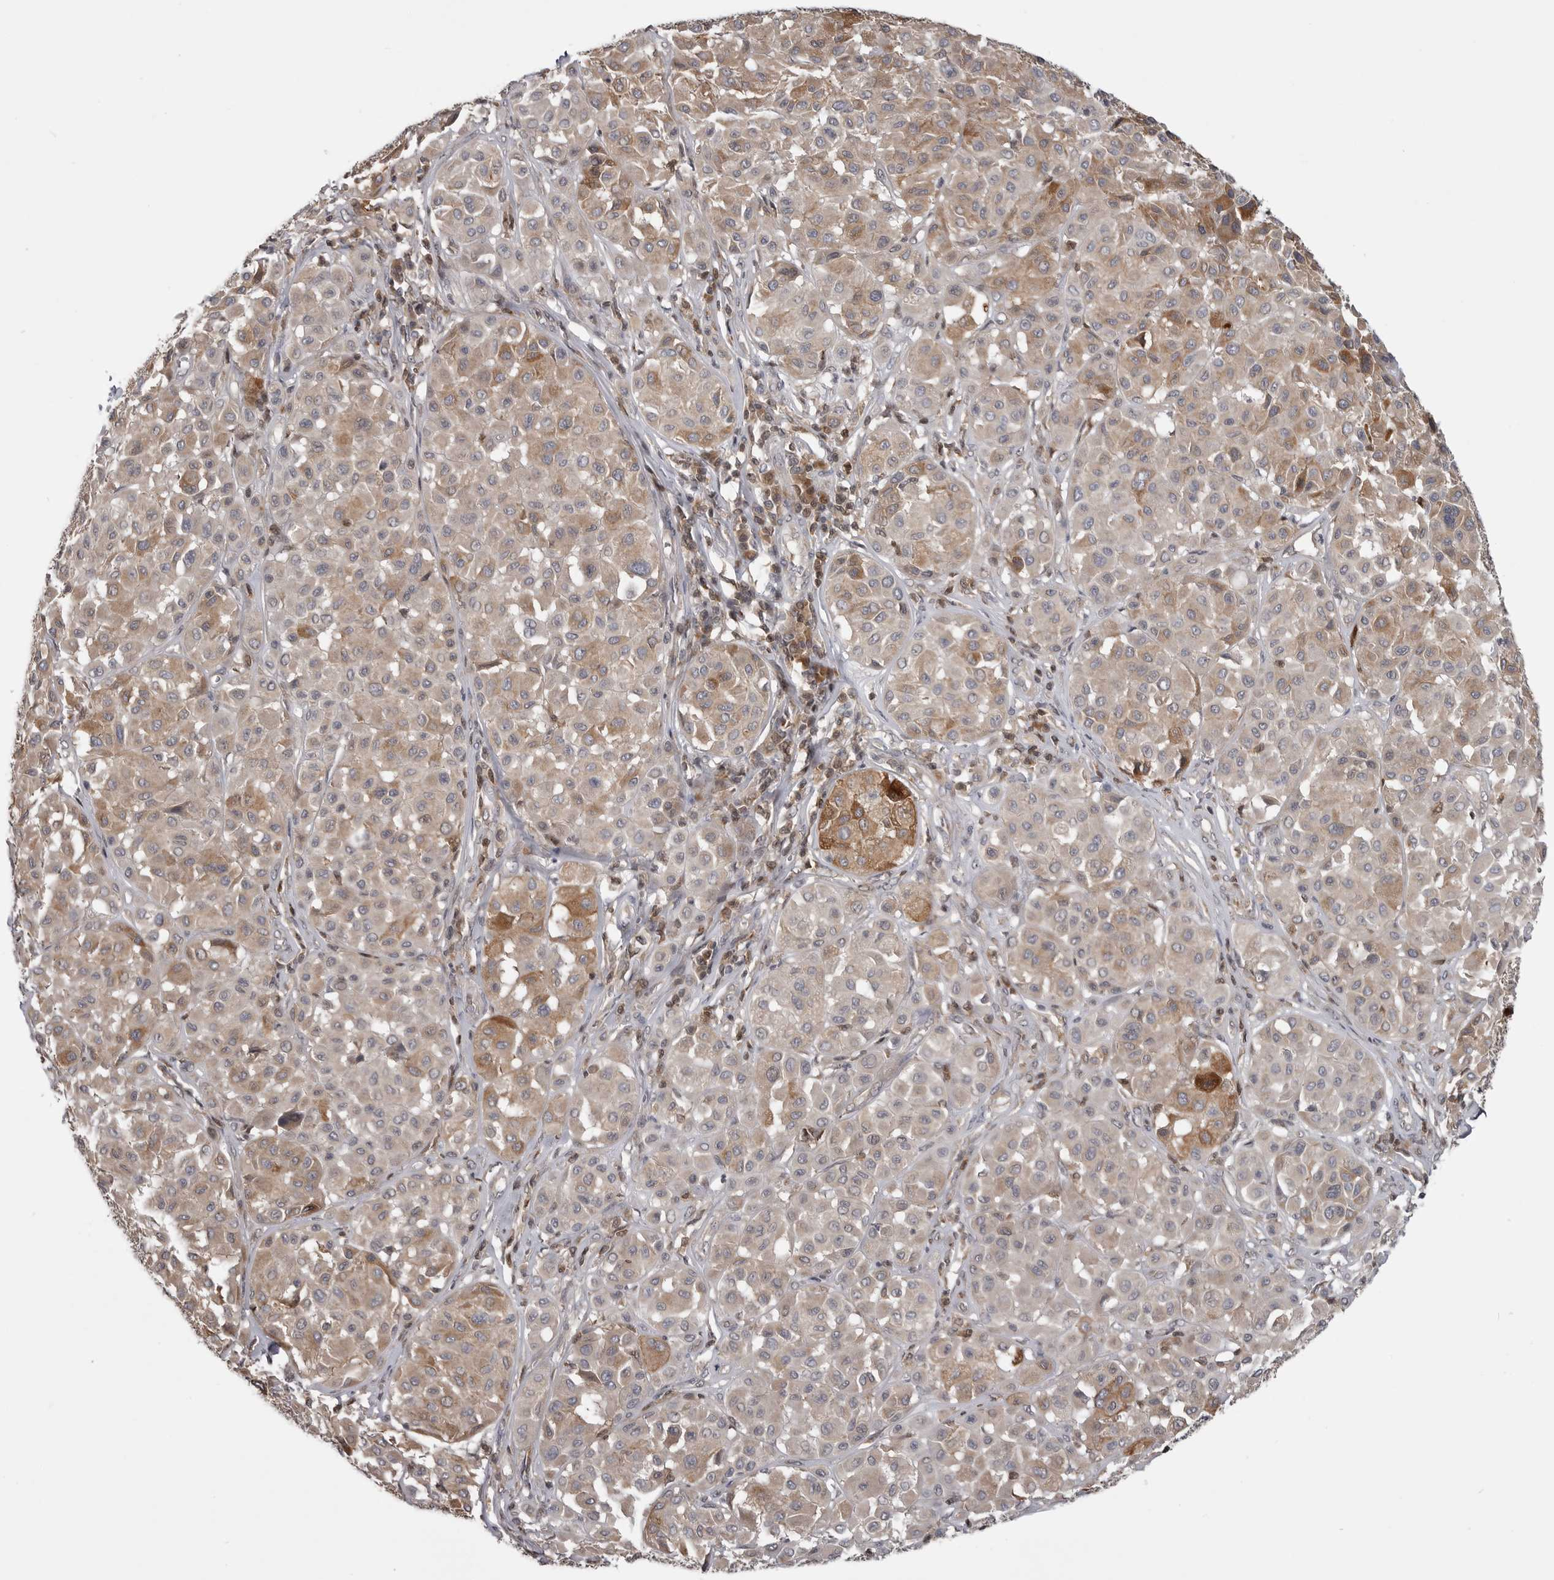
{"staining": {"intensity": "moderate", "quantity": "25%-75%", "location": "cytoplasmic/membranous"}, "tissue": "melanoma", "cell_type": "Tumor cells", "image_type": "cancer", "snomed": [{"axis": "morphology", "description": "Malignant melanoma, Metastatic site"}, {"axis": "topography", "description": "Soft tissue"}], "caption": "Tumor cells display medium levels of moderate cytoplasmic/membranous expression in approximately 25%-75% of cells in human melanoma. (Brightfield microscopy of DAB IHC at high magnification).", "gene": "MAPK13", "patient": {"sex": "male", "age": 41}}